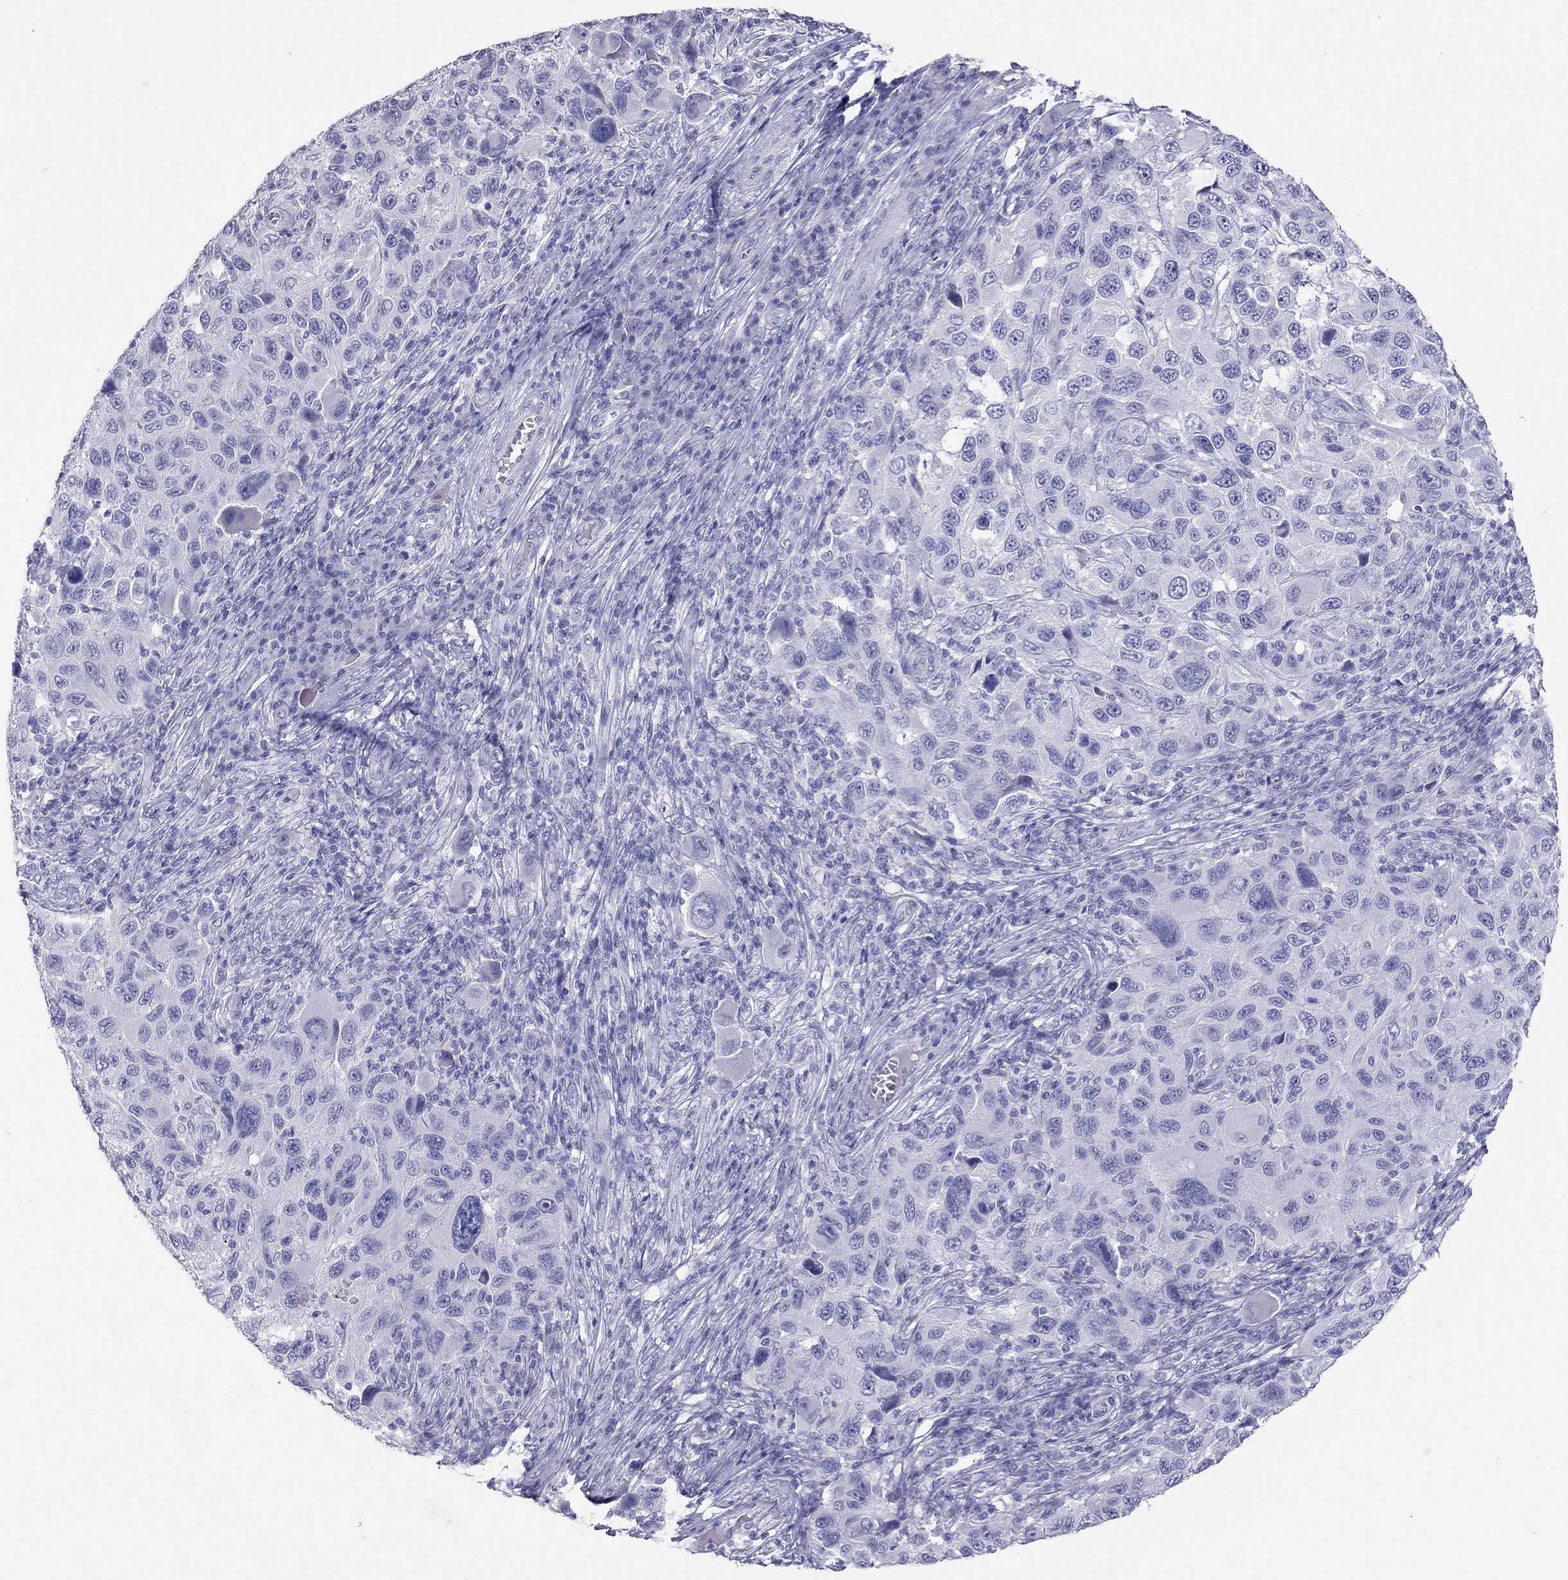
{"staining": {"intensity": "negative", "quantity": "none", "location": "none"}, "tissue": "melanoma", "cell_type": "Tumor cells", "image_type": "cancer", "snomed": [{"axis": "morphology", "description": "Malignant melanoma, NOS"}, {"axis": "topography", "description": "Skin"}], "caption": "Malignant melanoma was stained to show a protein in brown. There is no significant staining in tumor cells.", "gene": "MUC16", "patient": {"sex": "male", "age": 53}}